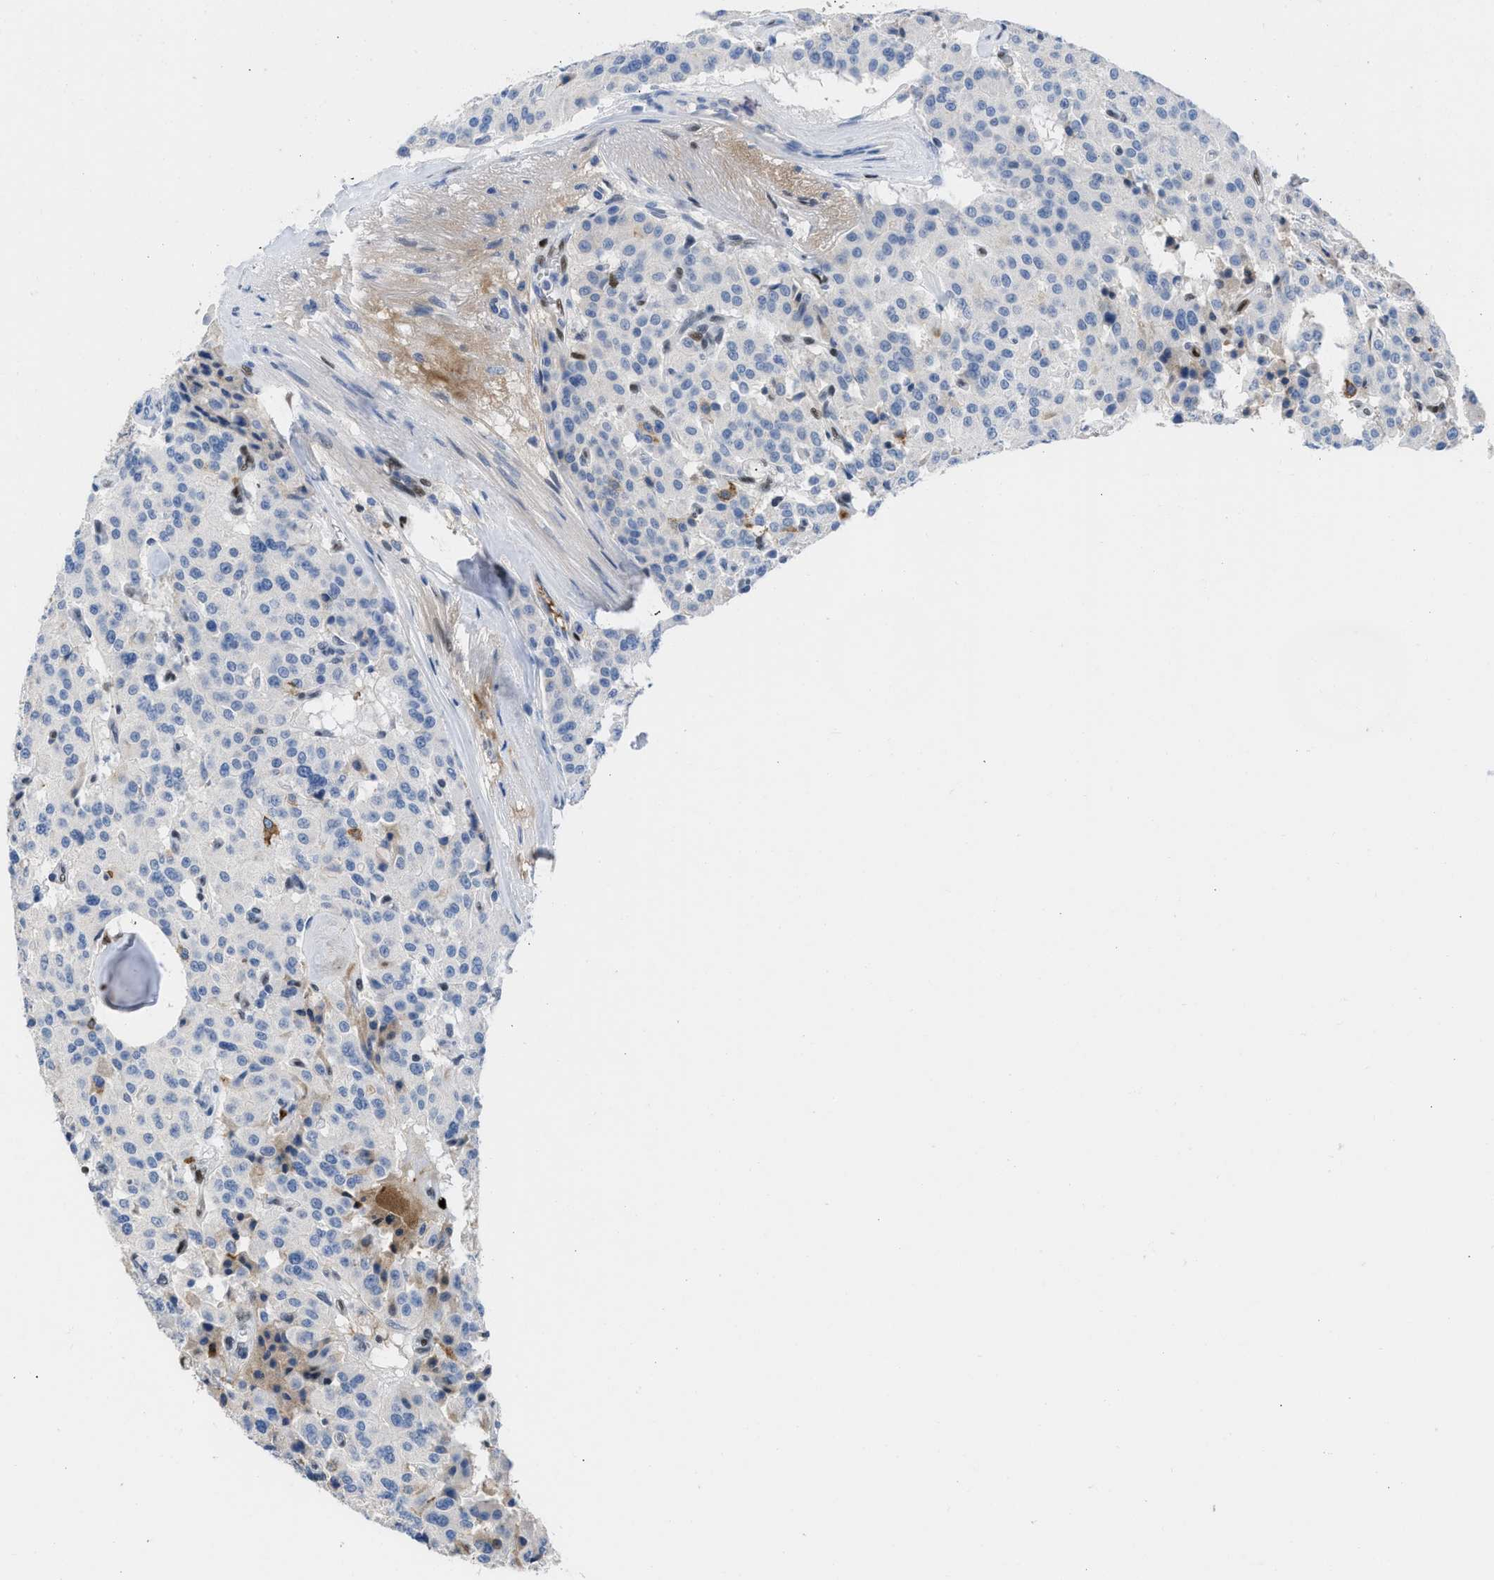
{"staining": {"intensity": "moderate", "quantity": "<25%", "location": "nuclear"}, "tissue": "carcinoid", "cell_type": "Tumor cells", "image_type": "cancer", "snomed": [{"axis": "morphology", "description": "Carcinoid, malignant, NOS"}, {"axis": "topography", "description": "Lung"}], "caption": "There is low levels of moderate nuclear staining in tumor cells of malignant carcinoid, as demonstrated by immunohistochemical staining (brown color).", "gene": "LEF1", "patient": {"sex": "male", "age": 30}}